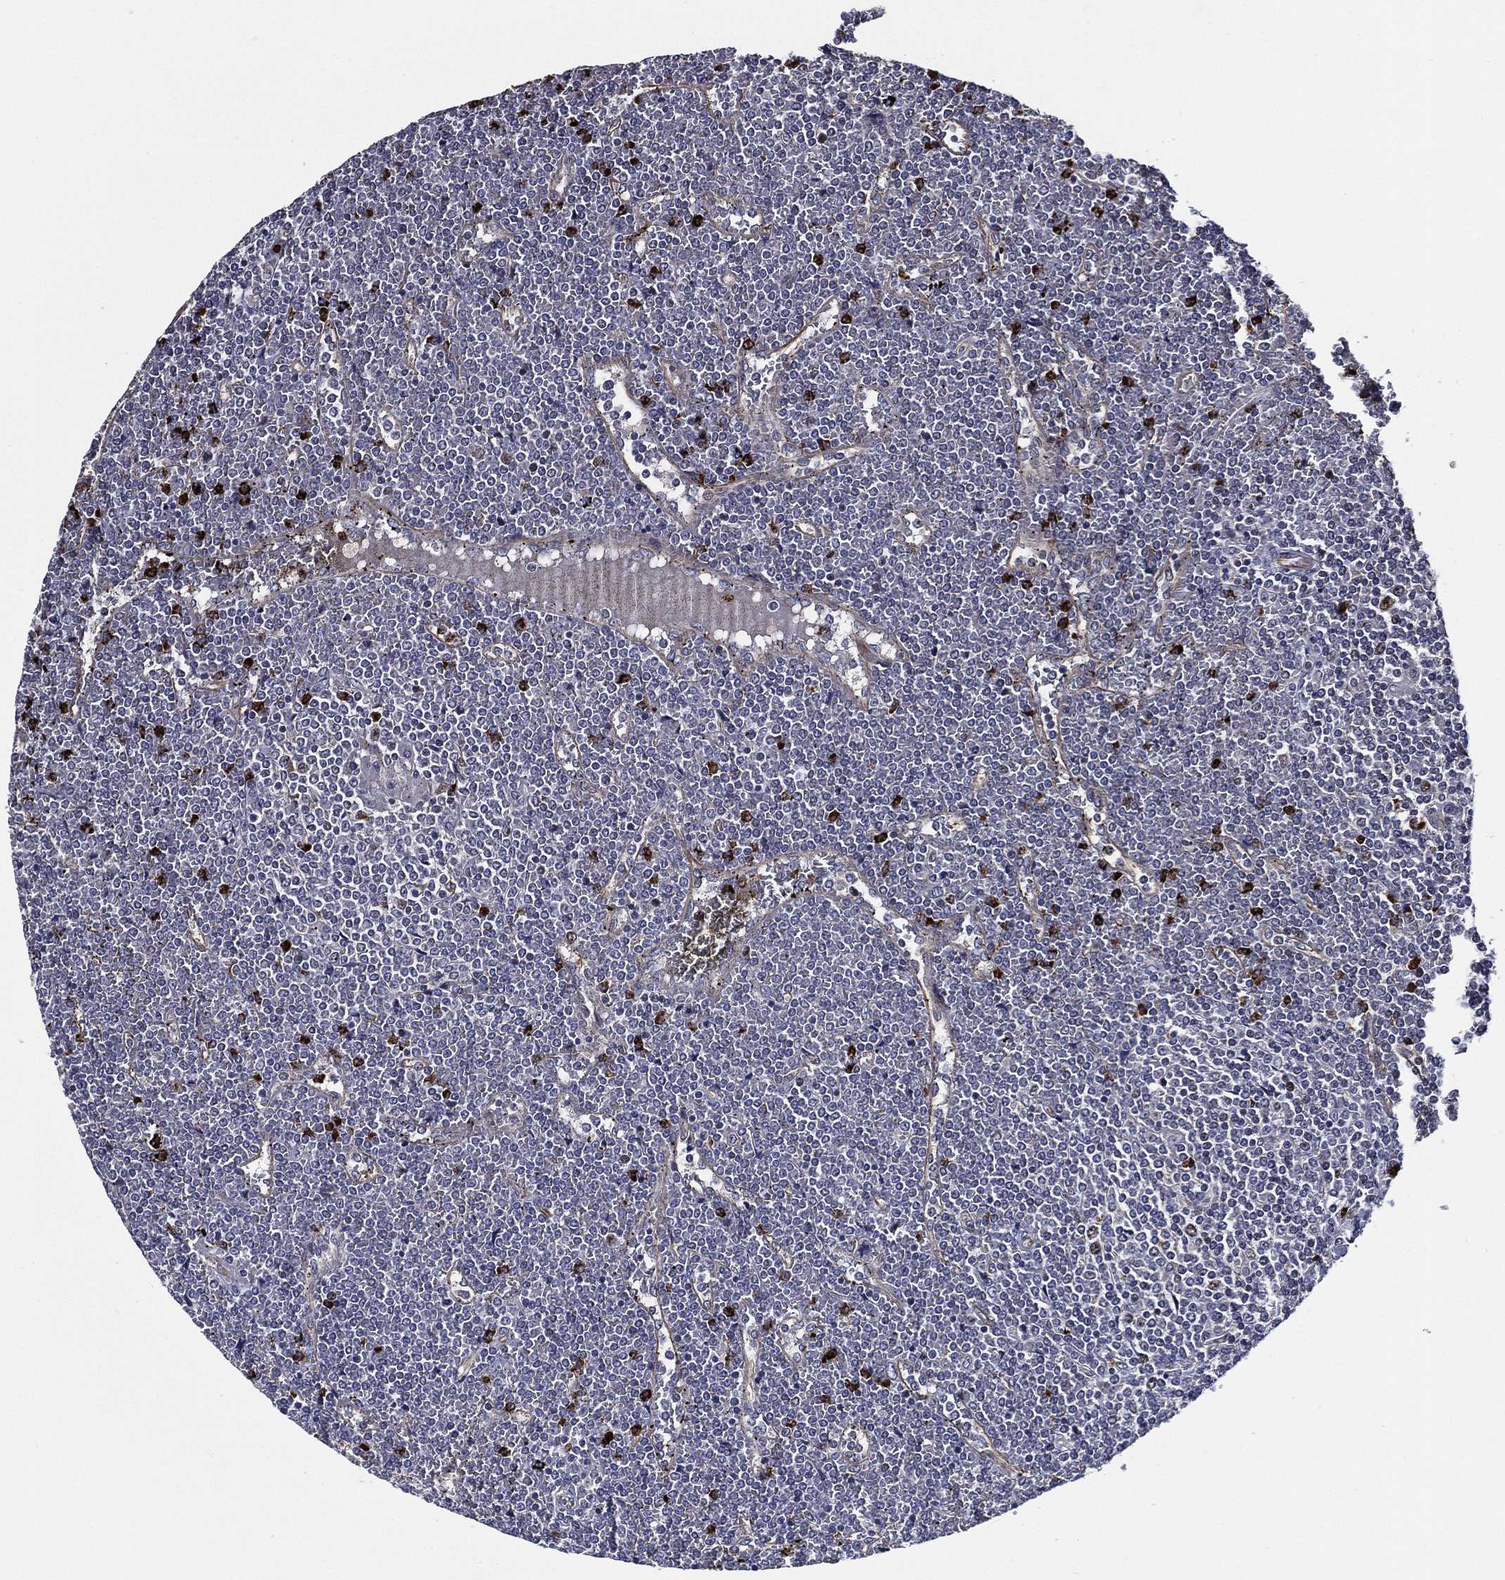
{"staining": {"intensity": "negative", "quantity": "none", "location": "none"}, "tissue": "lymphoma", "cell_type": "Tumor cells", "image_type": "cancer", "snomed": [{"axis": "morphology", "description": "Malignant lymphoma, non-Hodgkin's type, Low grade"}, {"axis": "topography", "description": "Spleen"}], "caption": "There is no significant positivity in tumor cells of low-grade malignant lymphoma, non-Hodgkin's type. (Brightfield microscopy of DAB IHC at high magnification).", "gene": "KIF20B", "patient": {"sex": "female", "age": 19}}